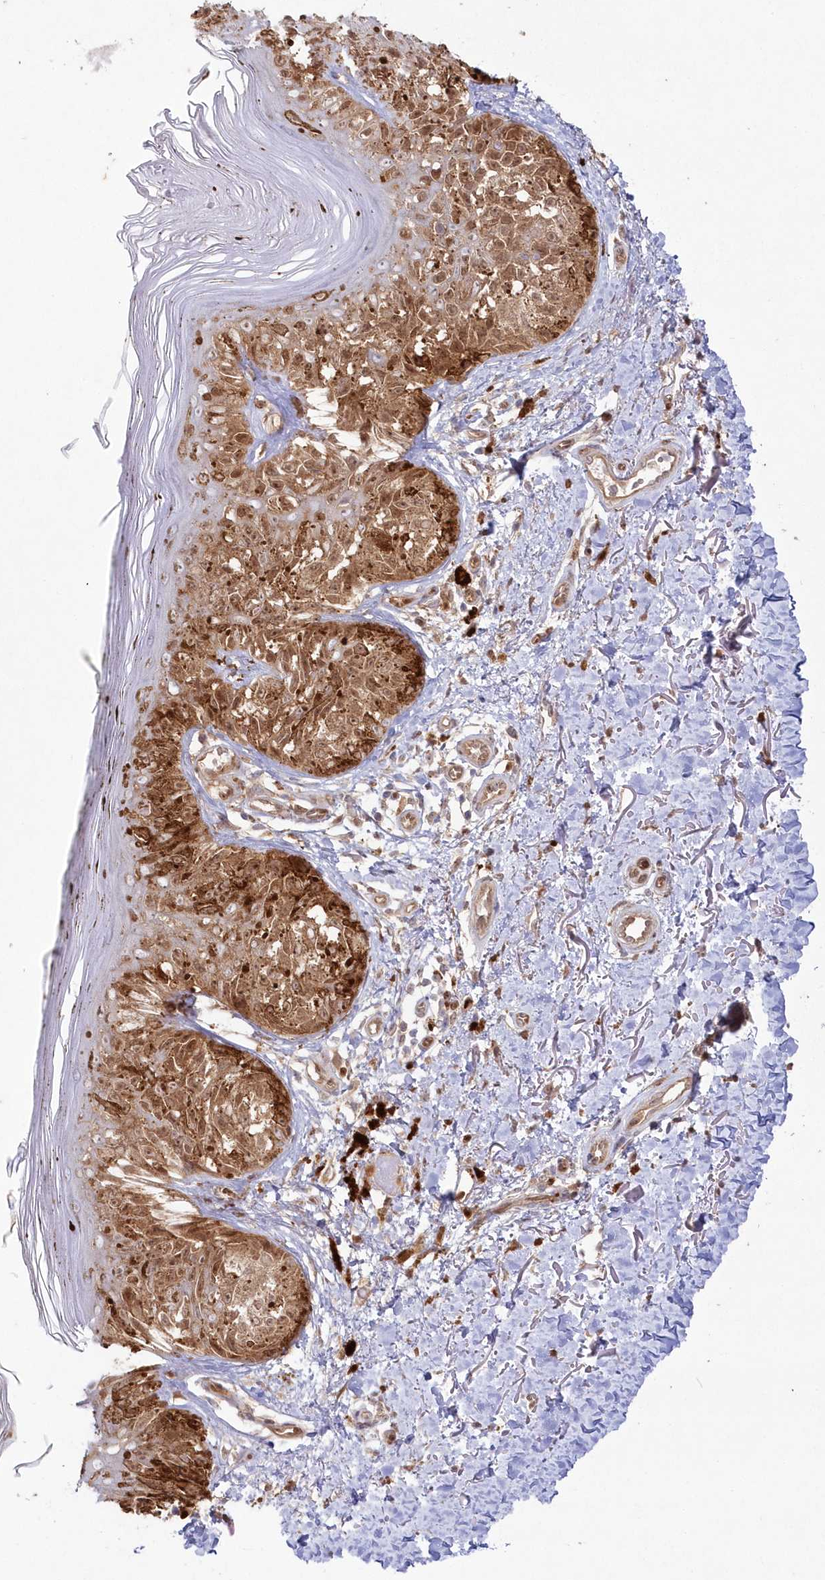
{"staining": {"intensity": "moderate", "quantity": ">75%", "location": "cytoplasmic/membranous,nuclear"}, "tissue": "melanoma", "cell_type": "Tumor cells", "image_type": "cancer", "snomed": [{"axis": "morphology", "description": "Malignant melanoma, NOS"}, {"axis": "topography", "description": "Skin"}], "caption": "This histopathology image reveals IHC staining of malignant melanoma, with medium moderate cytoplasmic/membranous and nuclear positivity in about >75% of tumor cells.", "gene": "GBE1", "patient": {"sex": "female", "age": 50}}